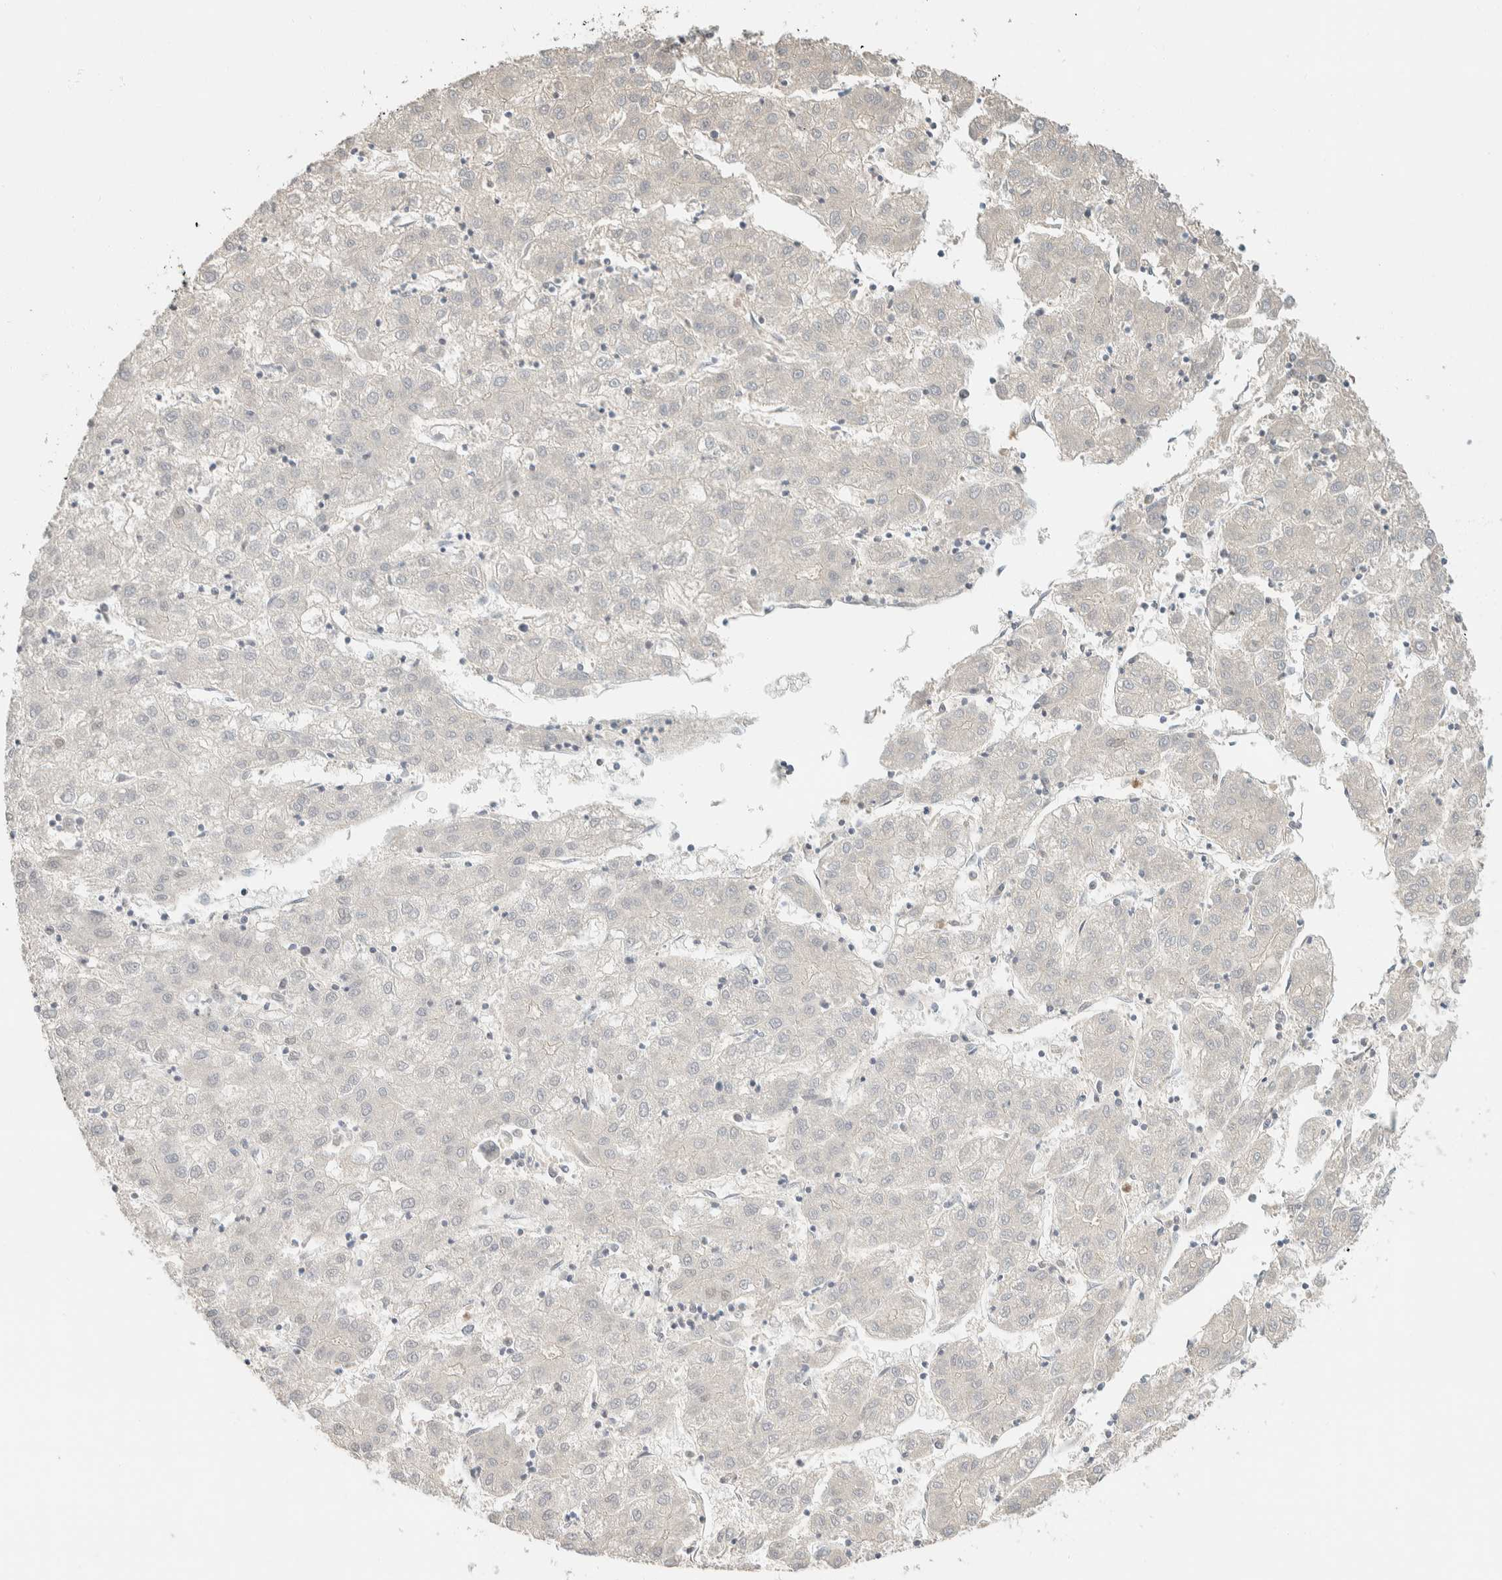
{"staining": {"intensity": "negative", "quantity": "none", "location": "none"}, "tissue": "liver cancer", "cell_type": "Tumor cells", "image_type": "cancer", "snomed": [{"axis": "morphology", "description": "Carcinoma, Hepatocellular, NOS"}, {"axis": "topography", "description": "Liver"}], "caption": "Tumor cells show no significant positivity in liver cancer.", "gene": "ZBTB2", "patient": {"sex": "male", "age": 72}}